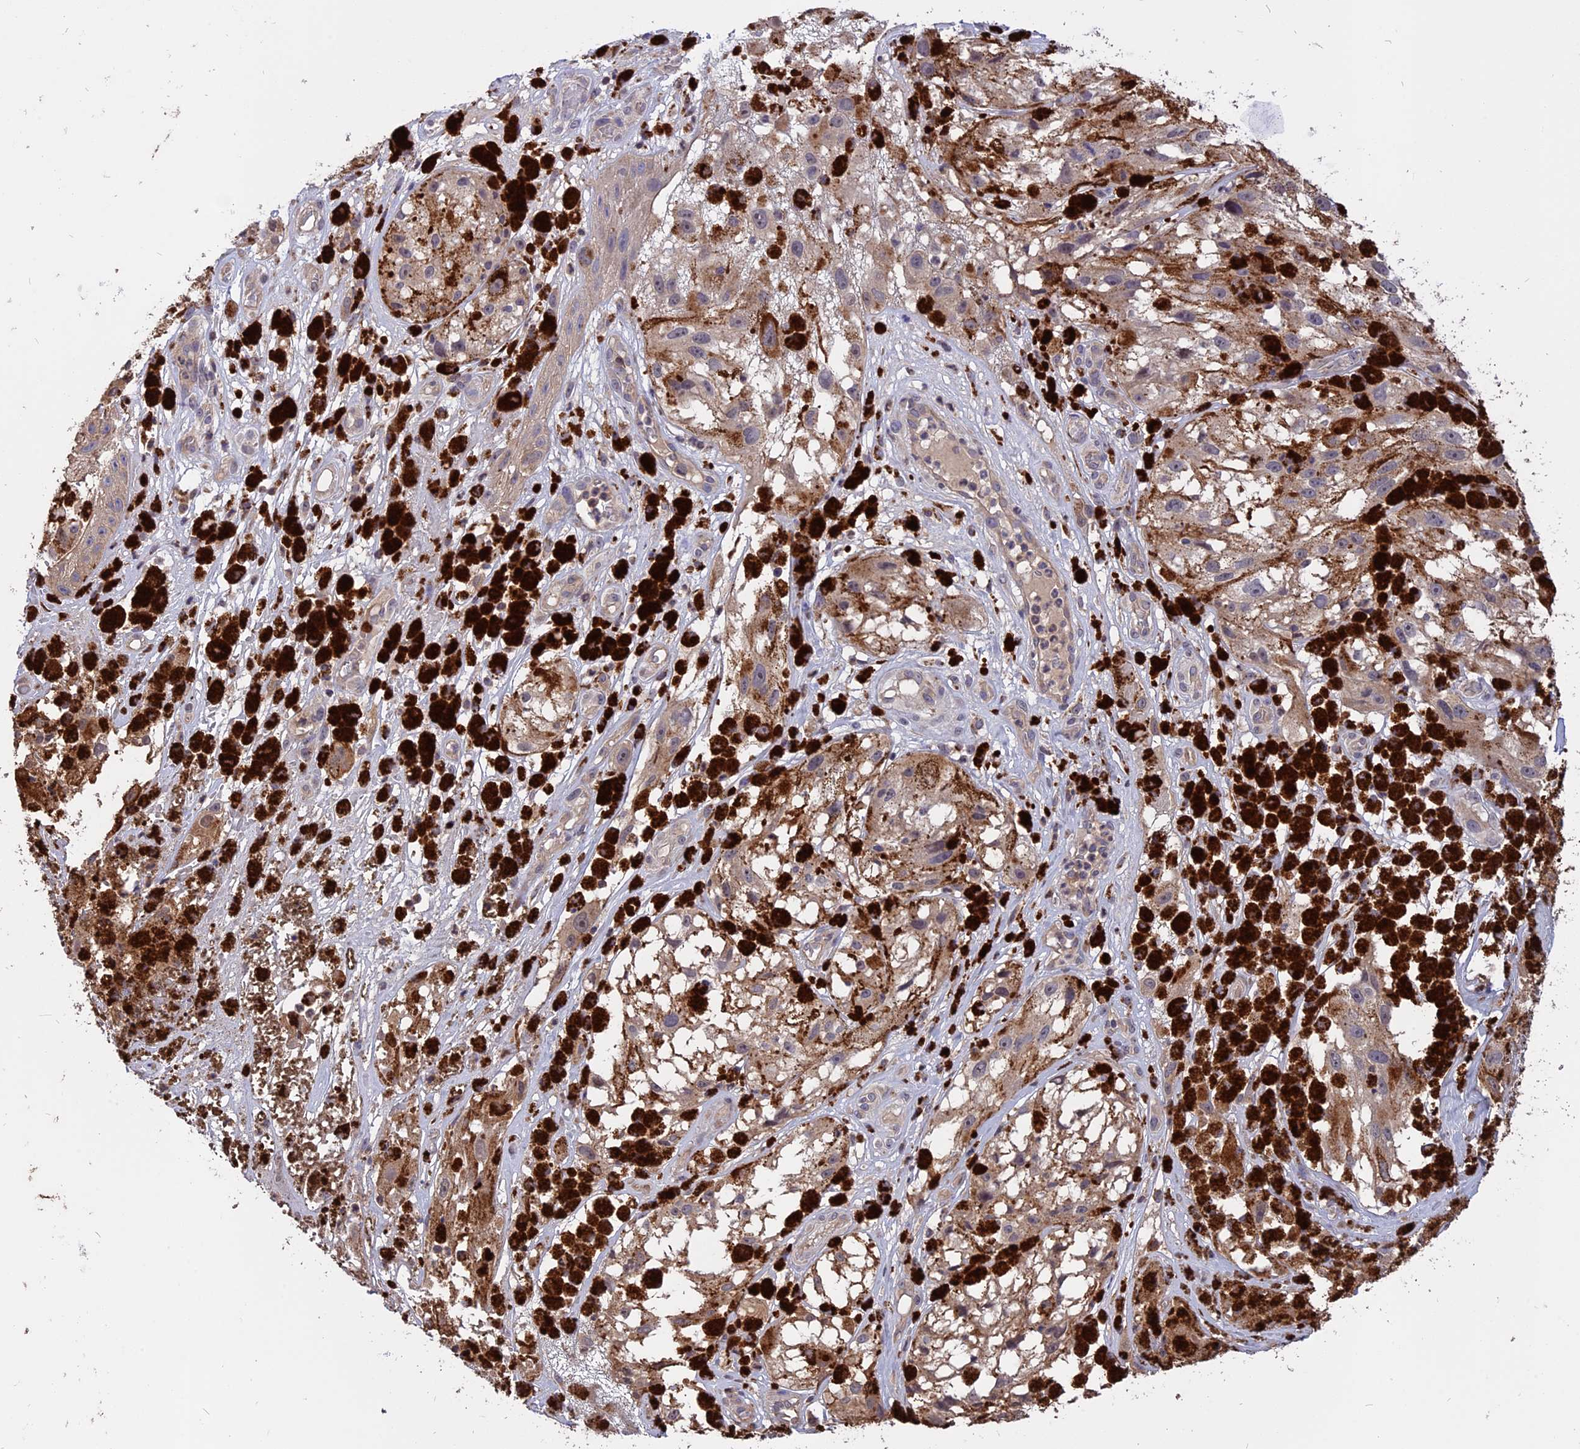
{"staining": {"intensity": "negative", "quantity": "none", "location": "none"}, "tissue": "melanoma", "cell_type": "Tumor cells", "image_type": "cancer", "snomed": [{"axis": "morphology", "description": "Malignant melanoma, NOS"}, {"axis": "topography", "description": "Skin"}], "caption": "There is no significant staining in tumor cells of malignant melanoma.", "gene": "CARMIL2", "patient": {"sex": "male", "age": 88}}